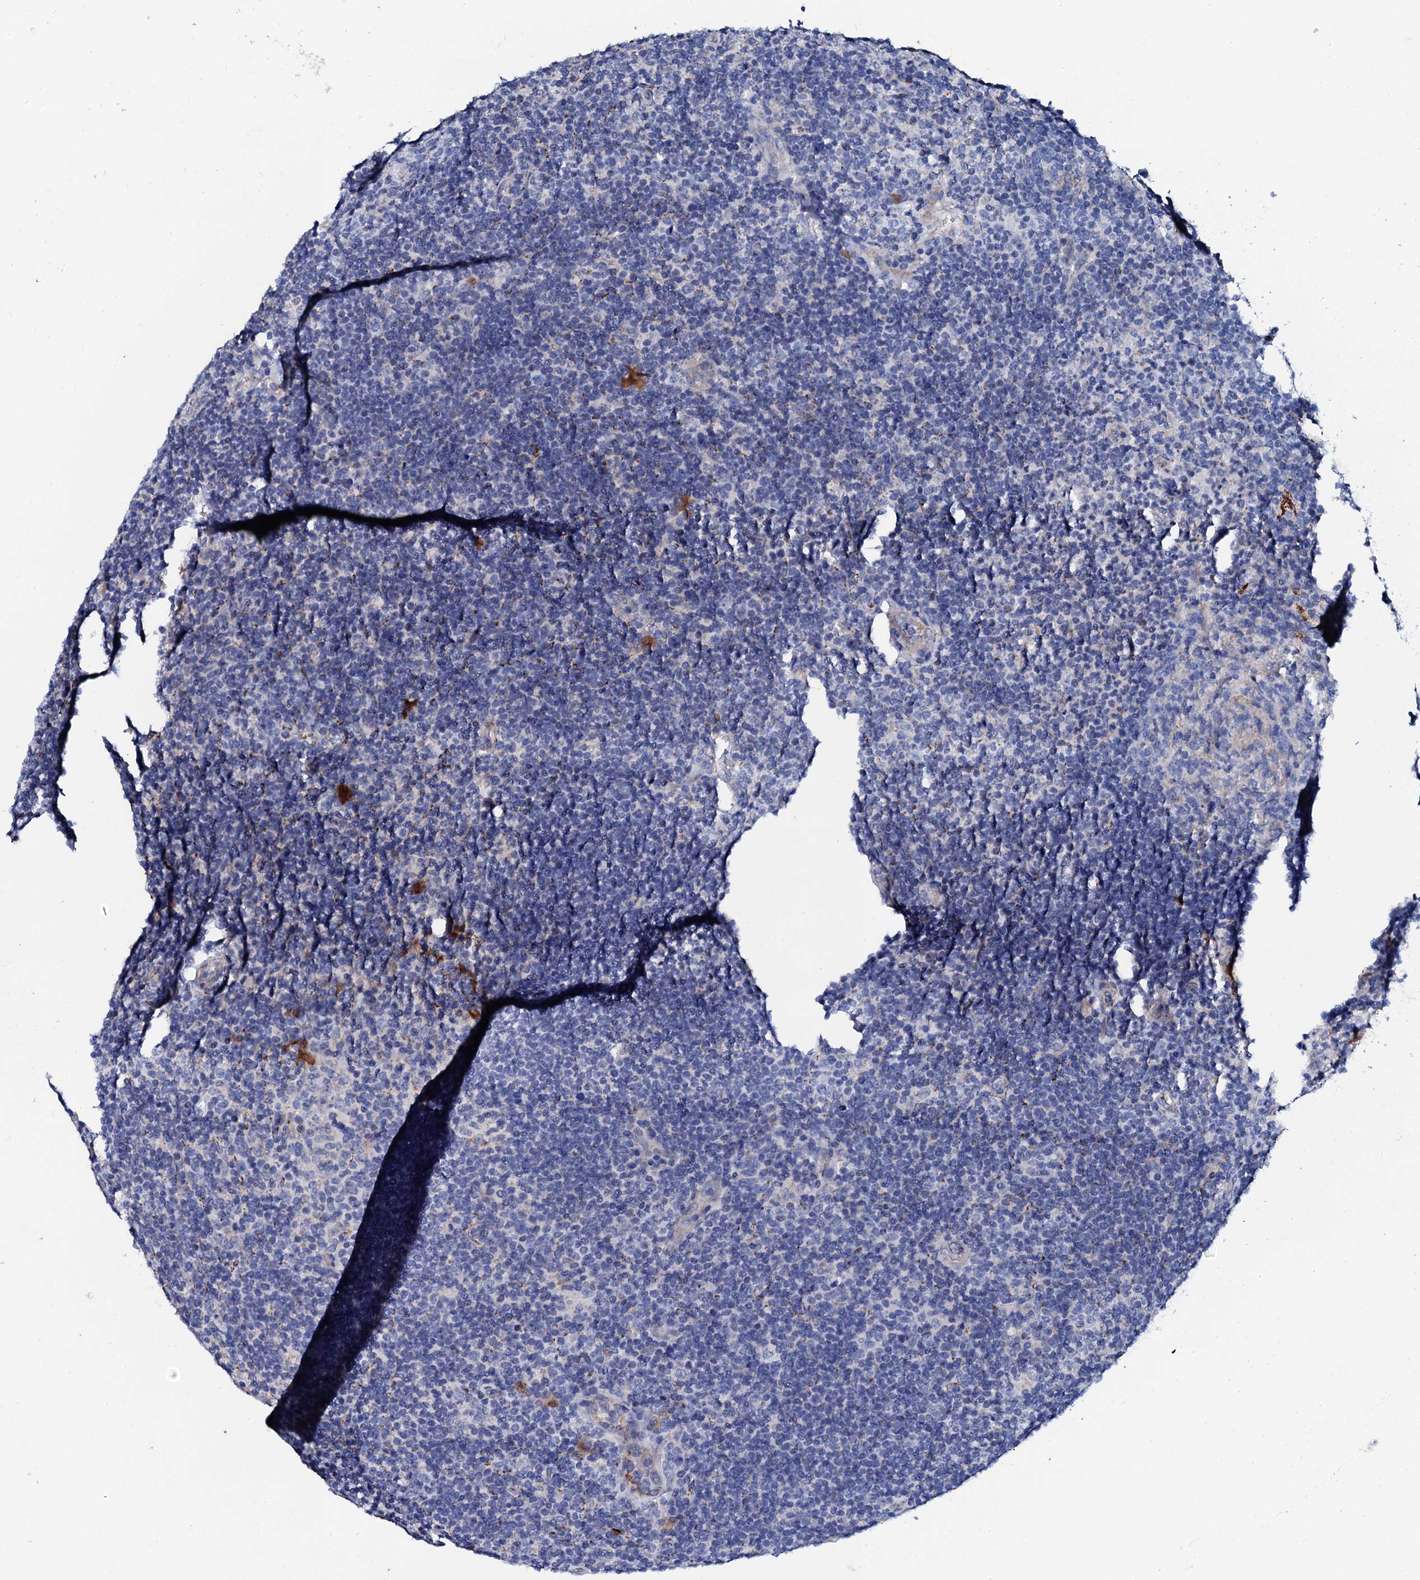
{"staining": {"intensity": "negative", "quantity": "none", "location": "none"}, "tissue": "lymphoma", "cell_type": "Tumor cells", "image_type": "cancer", "snomed": [{"axis": "morphology", "description": "Hodgkin's disease, NOS"}, {"axis": "topography", "description": "Lymph node"}], "caption": "Tumor cells are negative for protein expression in human lymphoma. (DAB (3,3'-diaminobenzidine) IHC visualized using brightfield microscopy, high magnification).", "gene": "KLHL32", "patient": {"sex": "female", "age": 57}}